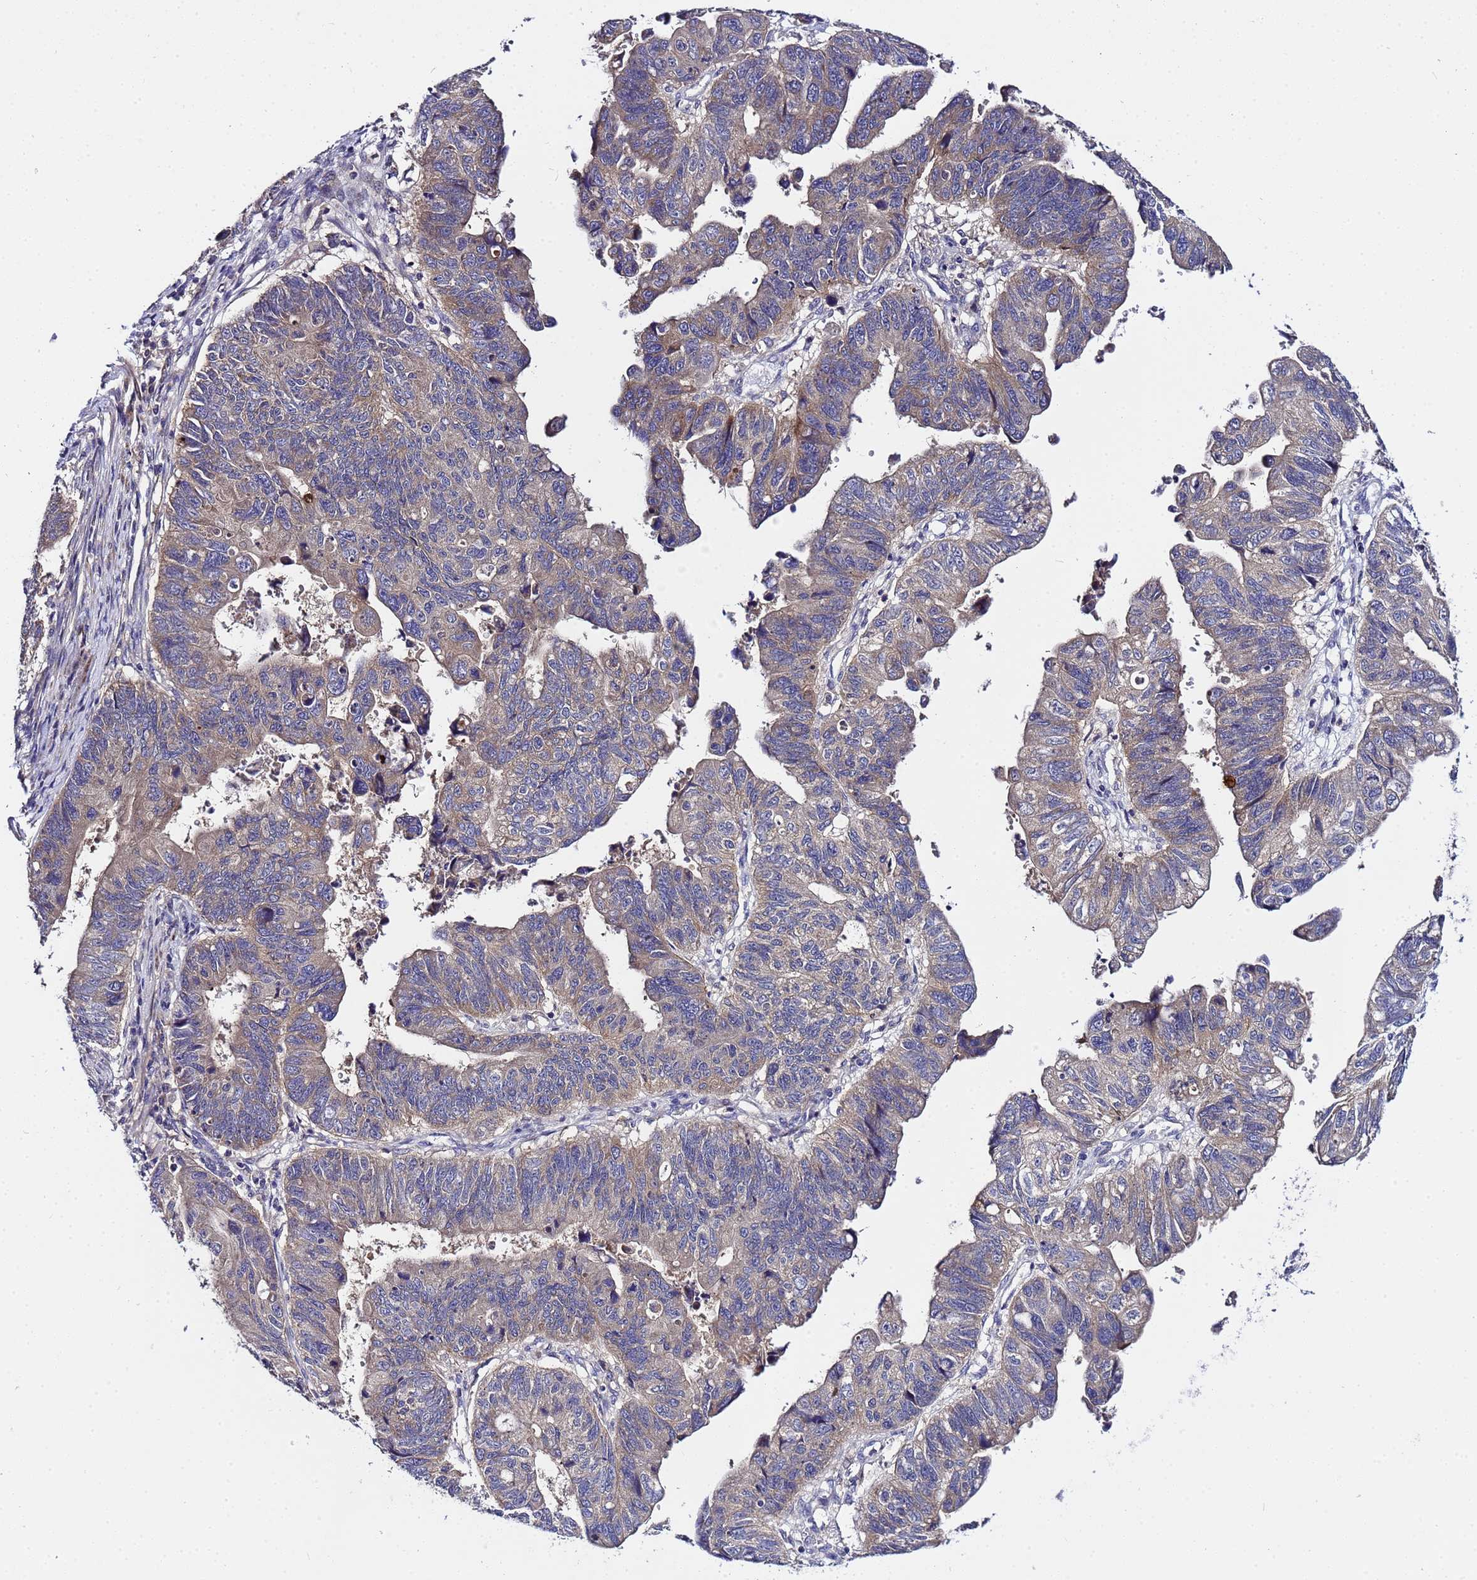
{"staining": {"intensity": "weak", "quantity": "25%-75%", "location": "cytoplasmic/membranous"}, "tissue": "stomach cancer", "cell_type": "Tumor cells", "image_type": "cancer", "snomed": [{"axis": "morphology", "description": "Adenocarcinoma, NOS"}, {"axis": "topography", "description": "Stomach"}], "caption": "Human stomach cancer stained with a protein marker shows weak staining in tumor cells.", "gene": "PLXDC2", "patient": {"sex": "male", "age": 59}}